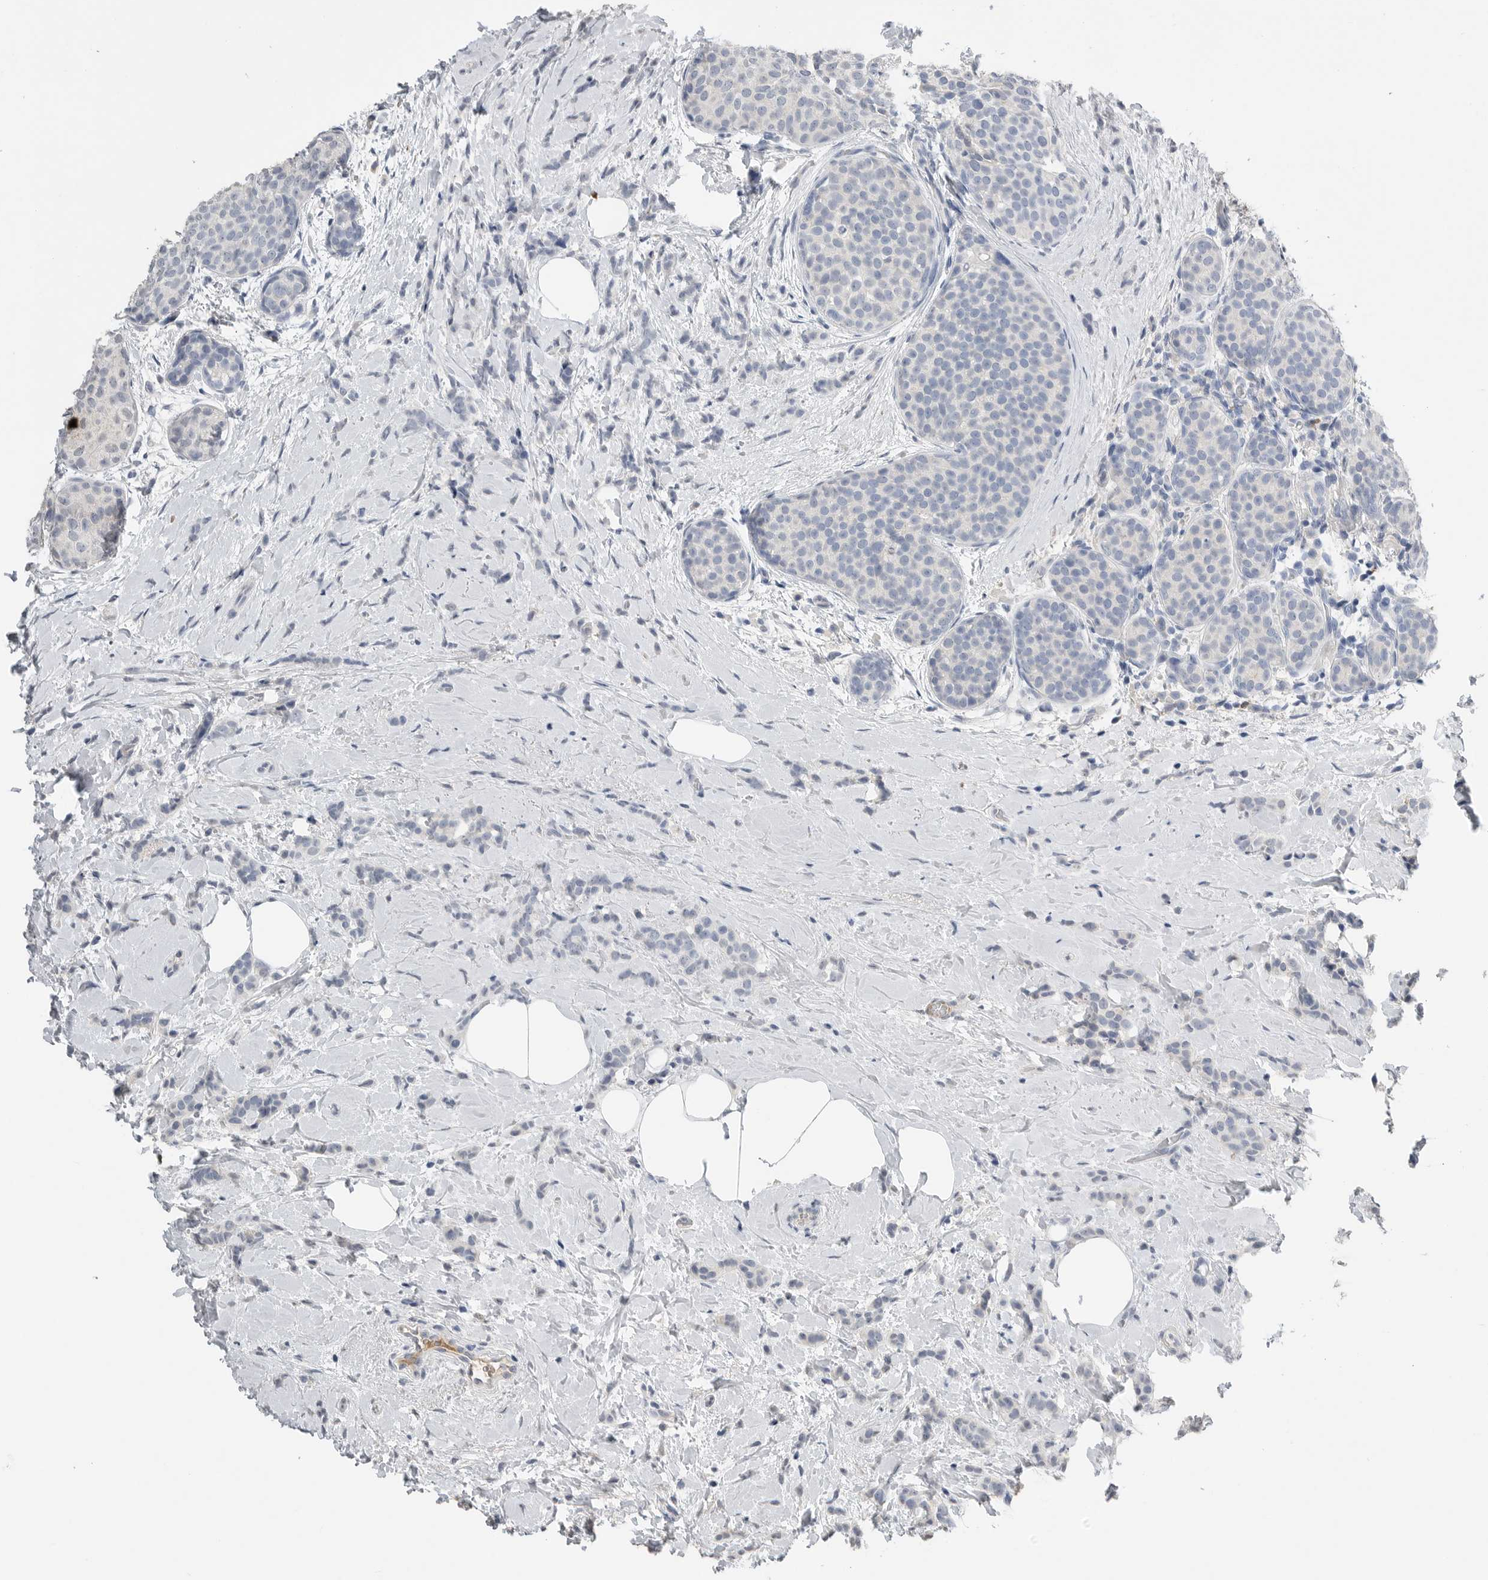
{"staining": {"intensity": "negative", "quantity": "none", "location": "none"}, "tissue": "breast cancer", "cell_type": "Tumor cells", "image_type": "cancer", "snomed": [{"axis": "morphology", "description": "Lobular carcinoma, in situ"}, {"axis": "morphology", "description": "Lobular carcinoma"}, {"axis": "topography", "description": "Breast"}], "caption": "Immunohistochemistry histopathology image of breast lobular carcinoma in situ stained for a protein (brown), which displays no positivity in tumor cells.", "gene": "FABP6", "patient": {"sex": "female", "age": 41}}